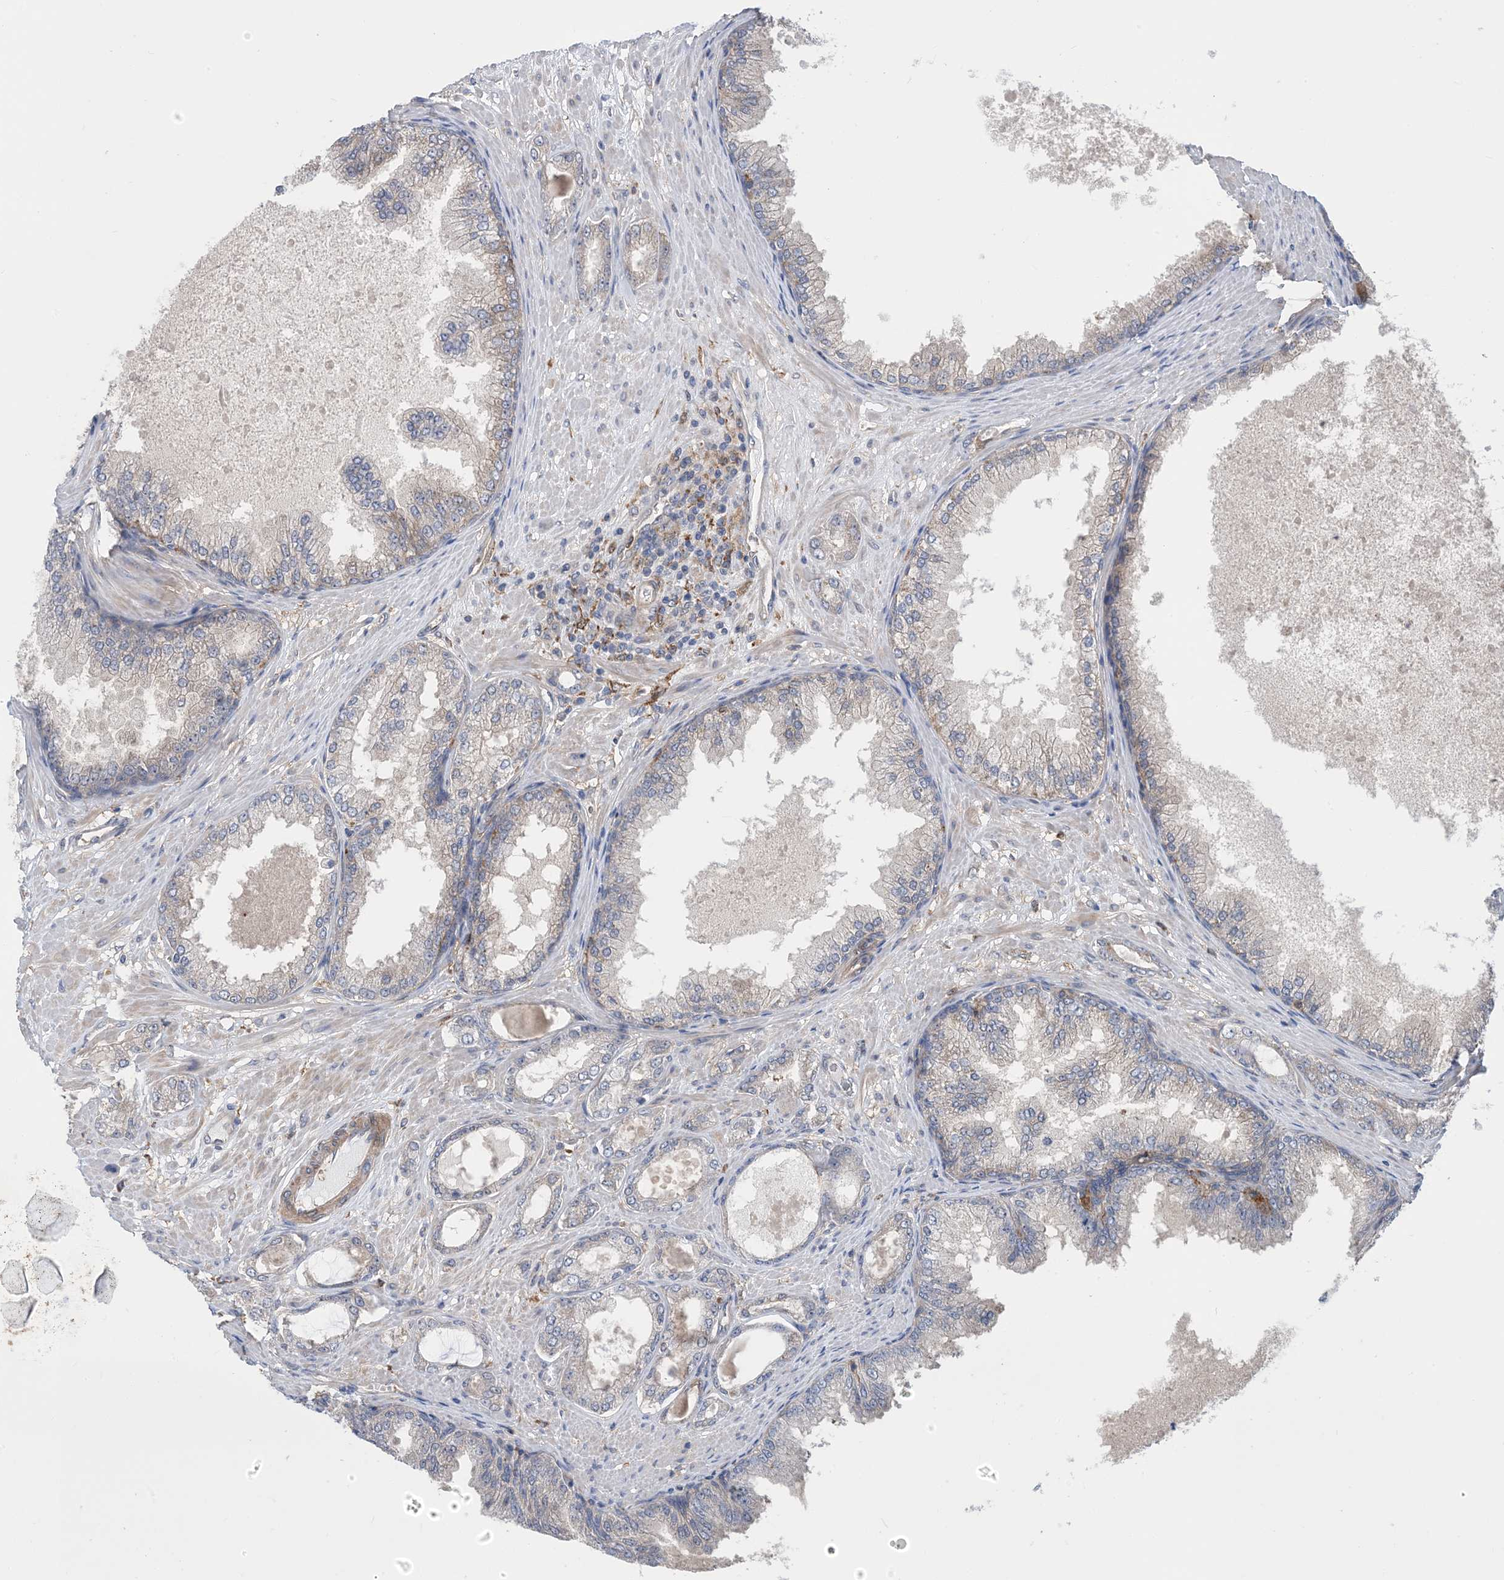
{"staining": {"intensity": "negative", "quantity": "none", "location": "none"}, "tissue": "prostate cancer", "cell_type": "Tumor cells", "image_type": "cancer", "snomed": [{"axis": "morphology", "description": "Adenocarcinoma, Low grade"}, {"axis": "topography", "description": "Prostate"}], "caption": "Immunohistochemistry (IHC) histopathology image of neoplastic tissue: human adenocarcinoma (low-grade) (prostate) stained with DAB (3,3'-diaminobenzidine) exhibits no significant protein positivity in tumor cells. (Brightfield microscopy of DAB immunohistochemistry at high magnification).", "gene": "HS1BP3", "patient": {"sex": "male", "age": 63}}